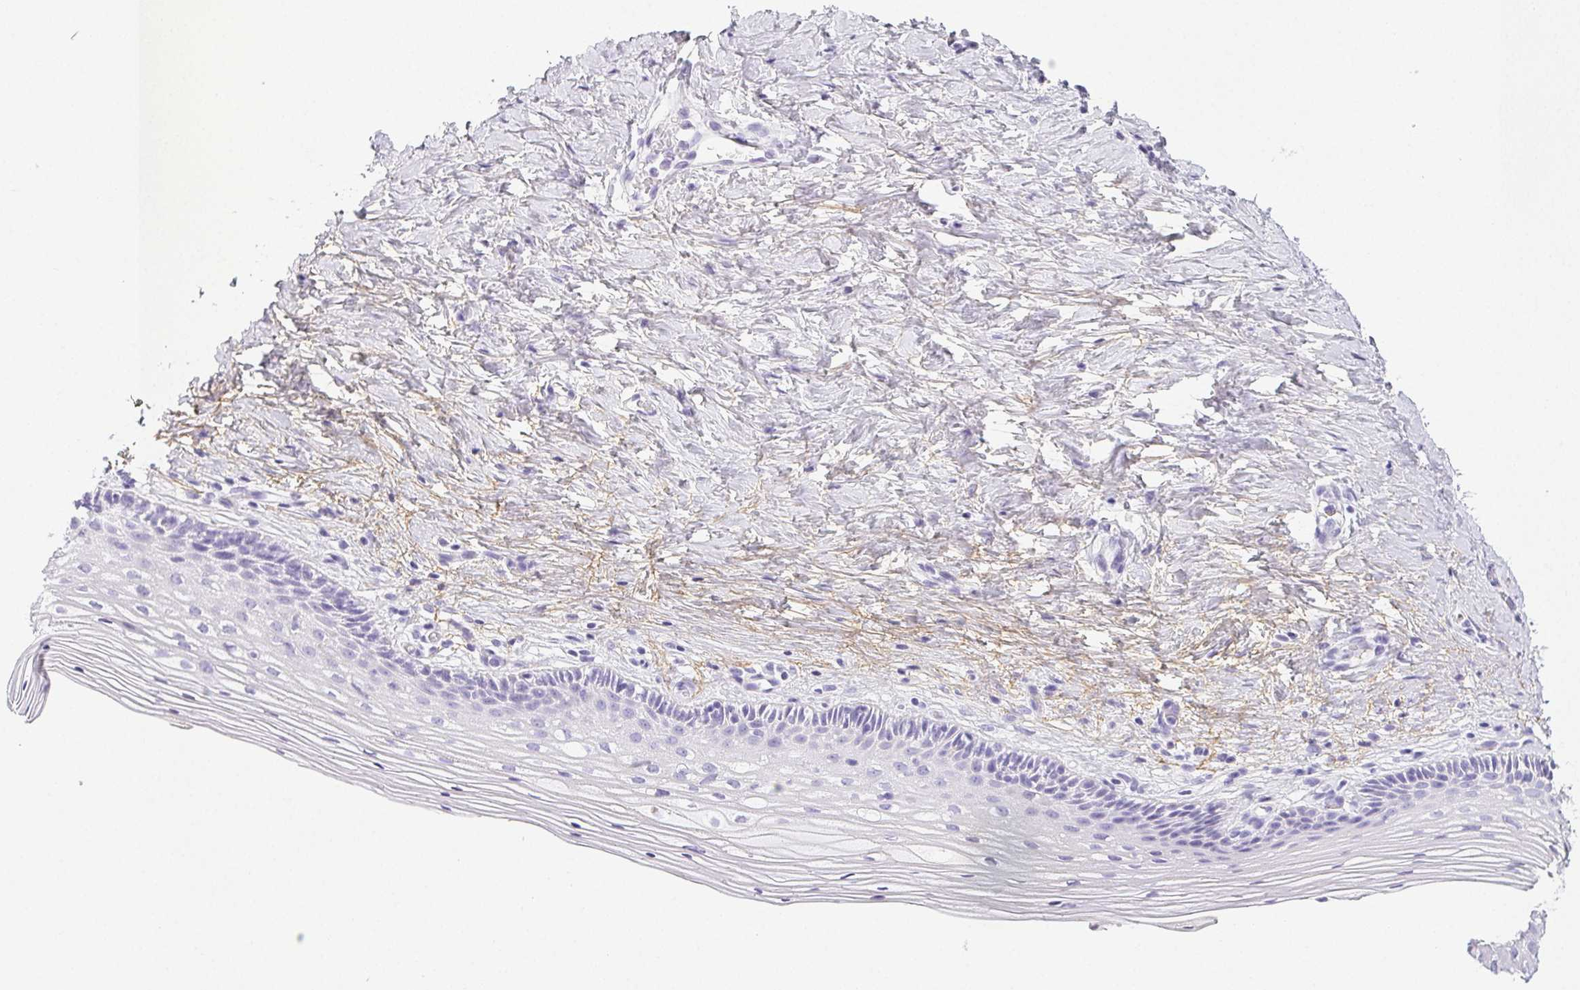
{"staining": {"intensity": "negative", "quantity": "none", "location": "none"}, "tissue": "vagina", "cell_type": "Squamous epithelial cells", "image_type": "normal", "snomed": [{"axis": "morphology", "description": "Normal tissue, NOS"}, {"axis": "topography", "description": "Vagina"}], "caption": "Immunohistochemistry (IHC) micrograph of normal human vagina stained for a protein (brown), which exhibits no positivity in squamous epithelial cells. Brightfield microscopy of IHC stained with DAB (brown) and hematoxylin (blue), captured at high magnification.", "gene": "VTN", "patient": {"sex": "female", "age": 45}}